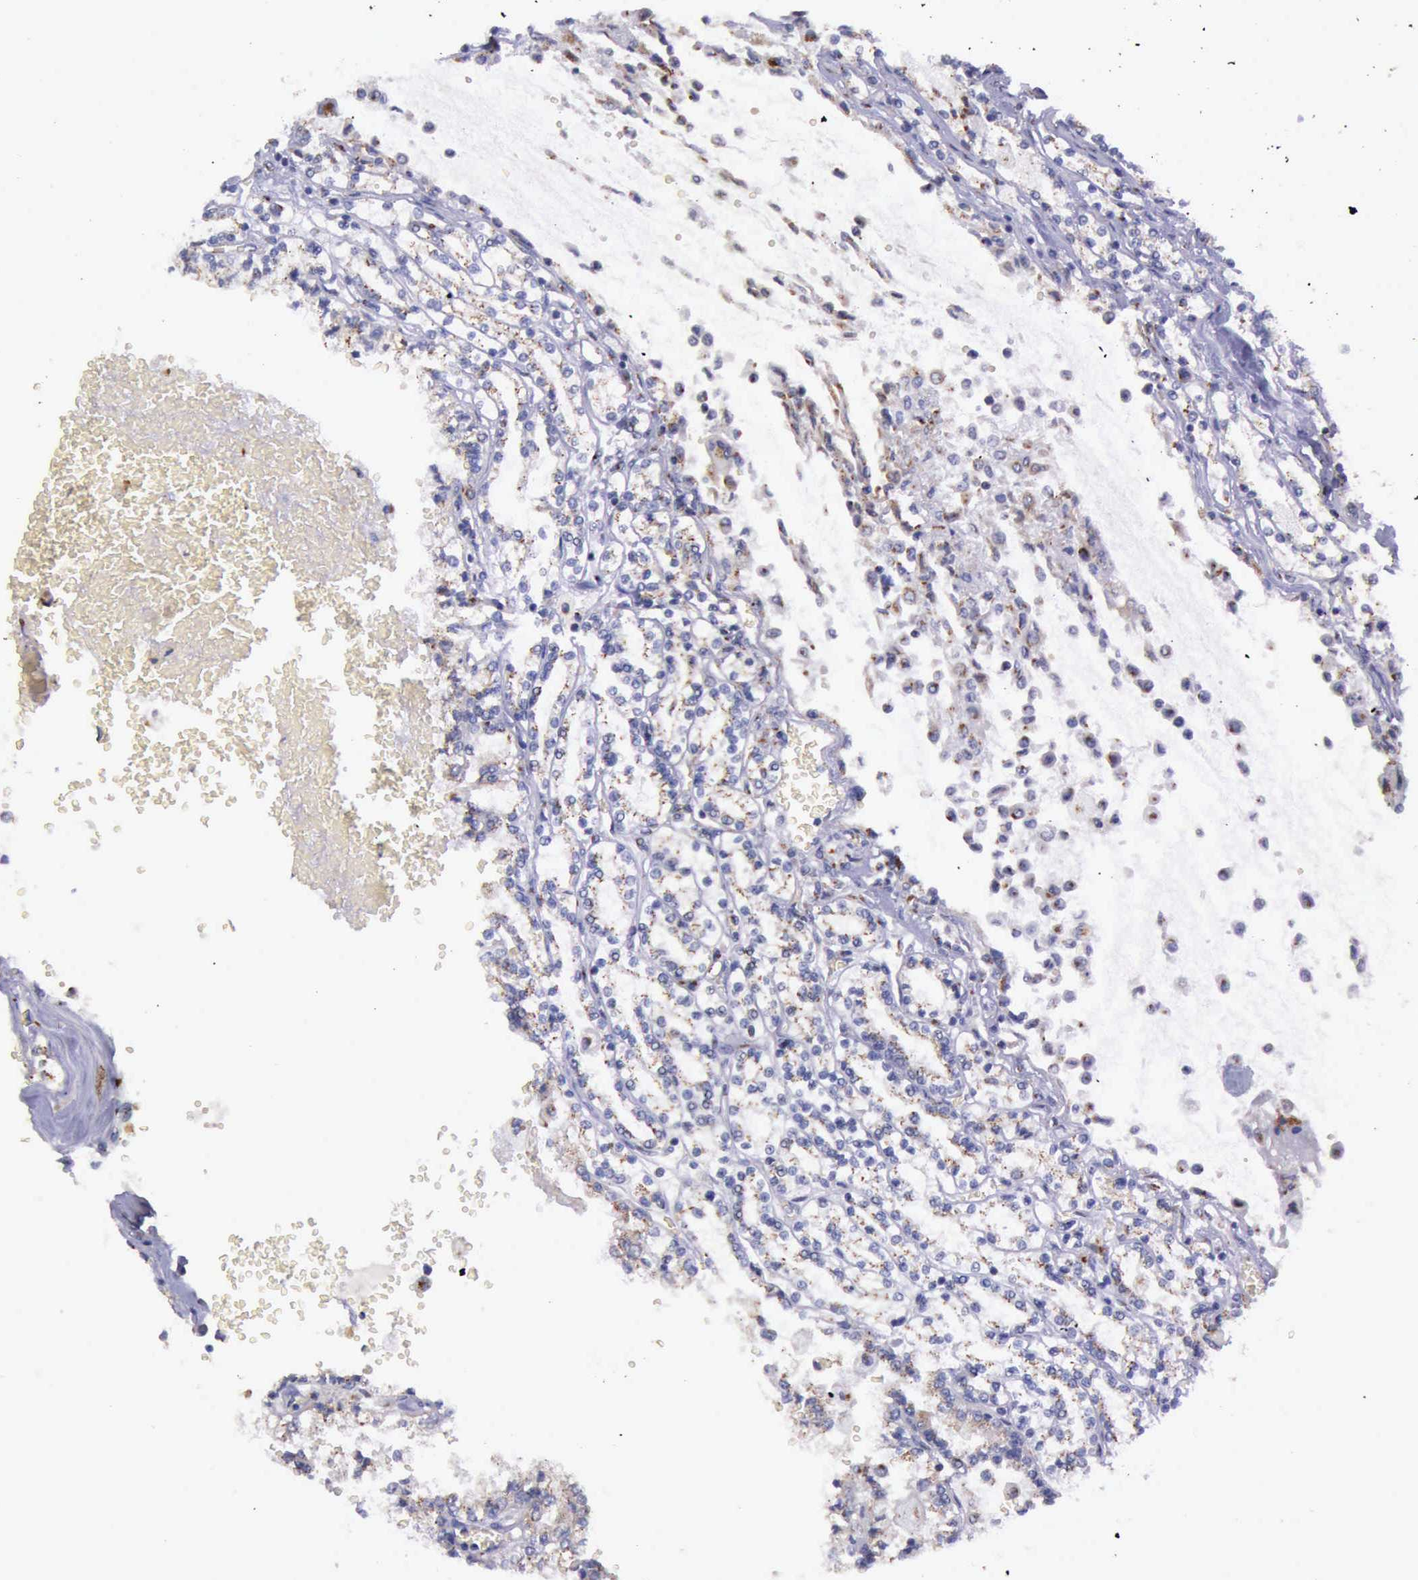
{"staining": {"intensity": "moderate", "quantity": "25%-75%", "location": "cytoplasmic/membranous"}, "tissue": "renal cancer", "cell_type": "Tumor cells", "image_type": "cancer", "snomed": [{"axis": "morphology", "description": "Adenocarcinoma, NOS"}, {"axis": "topography", "description": "Kidney"}], "caption": "This is a photomicrograph of immunohistochemistry (IHC) staining of renal cancer, which shows moderate expression in the cytoplasmic/membranous of tumor cells.", "gene": "GOLGA5", "patient": {"sex": "female", "age": 56}}